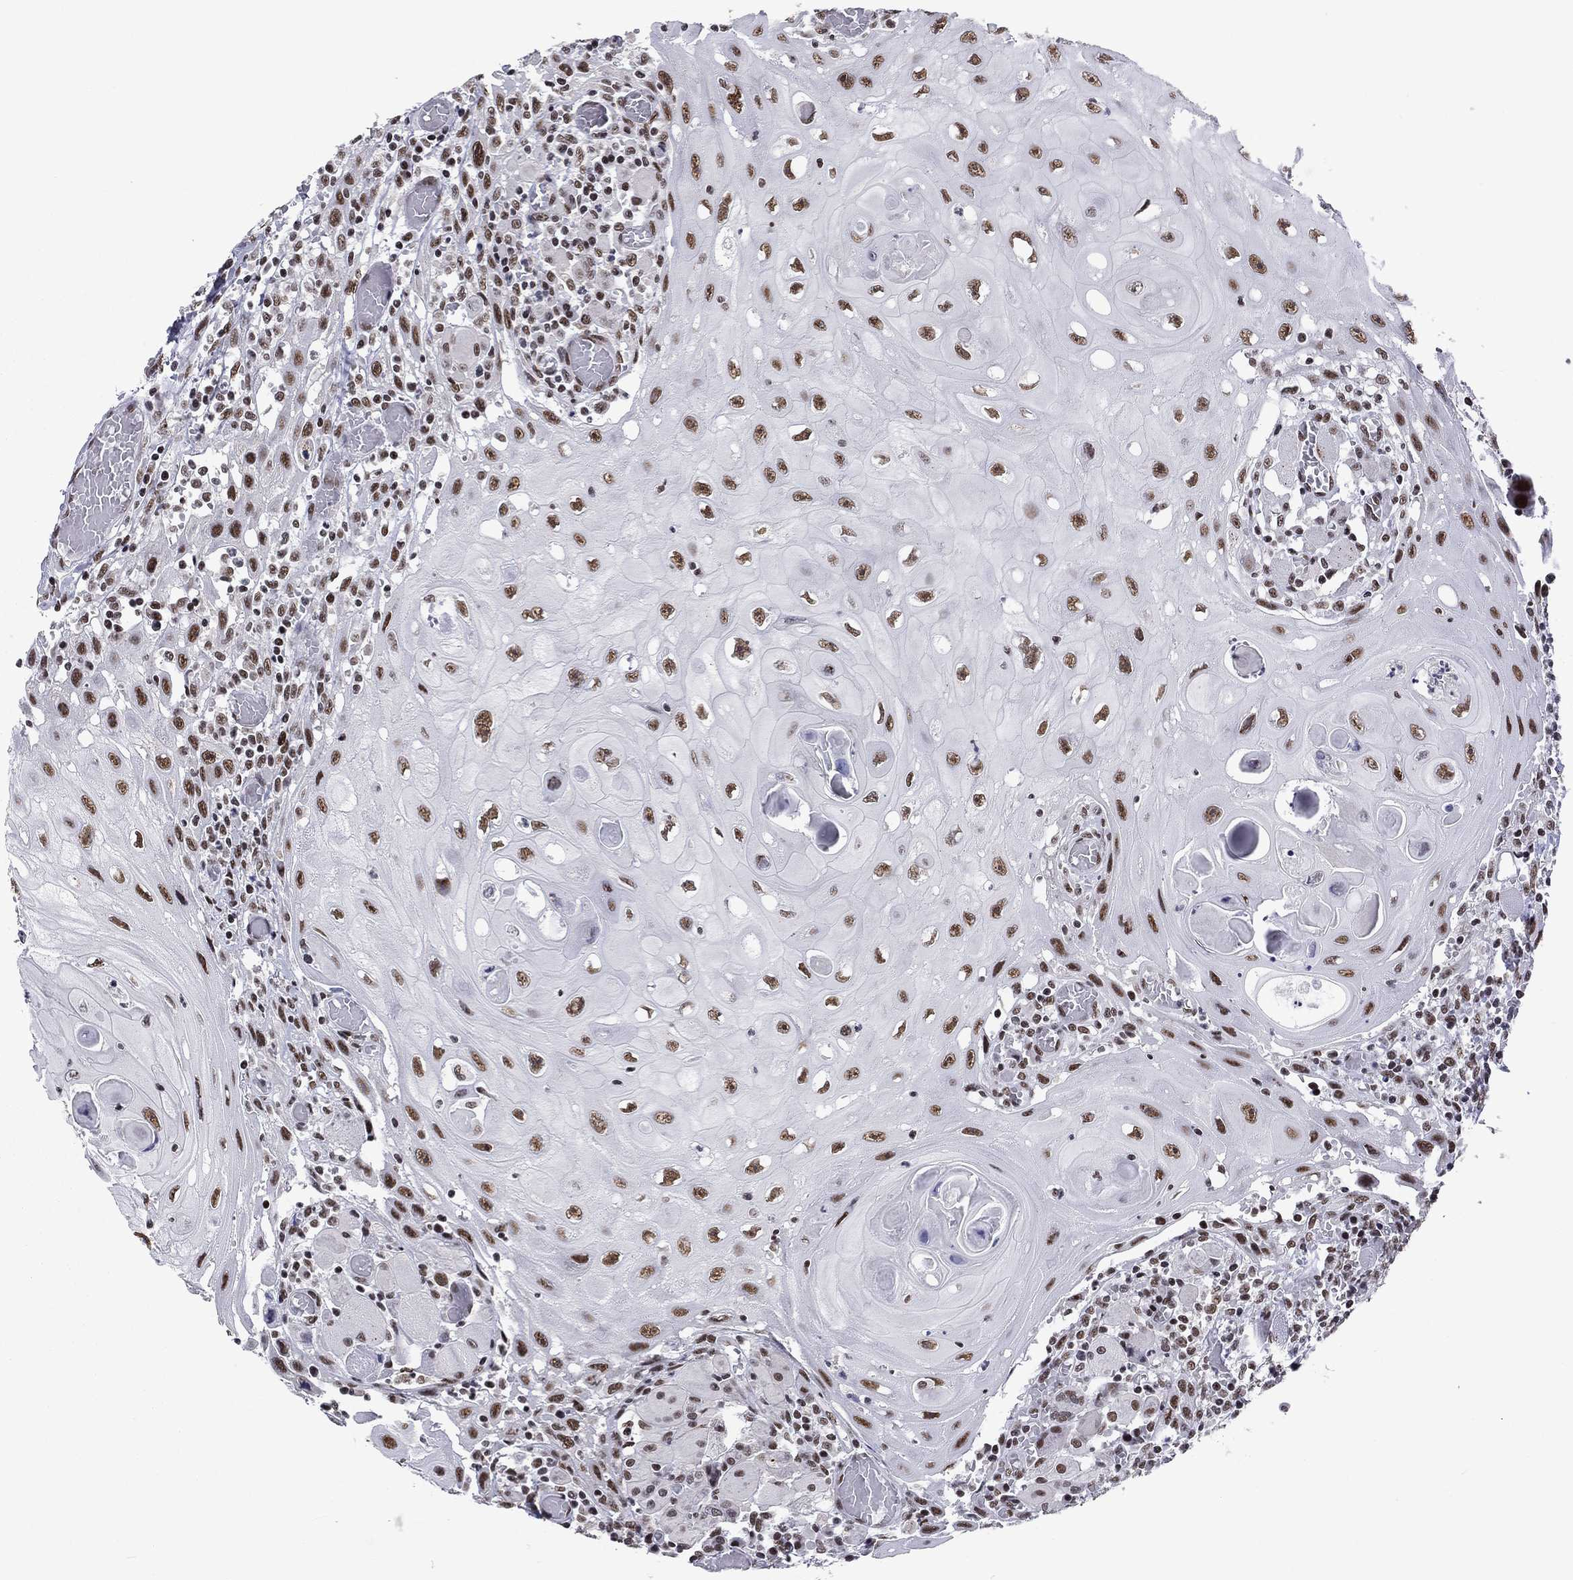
{"staining": {"intensity": "moderate", "quantity": ">75%", "location": "nuclear"}, "tissue": "head and neck cancer", "cell_type": "Tumor cells", "image_type": "cancer", "snomed": [{"axis": "morphology", "description": "Normal tissue, NOS"}, {"axis": "morphology", "description": "Squamous cell carcinoma, NOS"}, {"axis": "topography", "description": "Oral tissue"}, {"axis": "topography", "description": "Head-Neck"}], "caption": "Immunohistochemistry of human head and neck cancer reveals medium levels of moderate nuclear staining in about >75% of tumor cells. (Stains: DAB in brown, nuclei in blue, Microscopy: brightfield microscopy at high magnification).", "gene": "ETV5", "patient": {"sex": "male", "age": 71}}